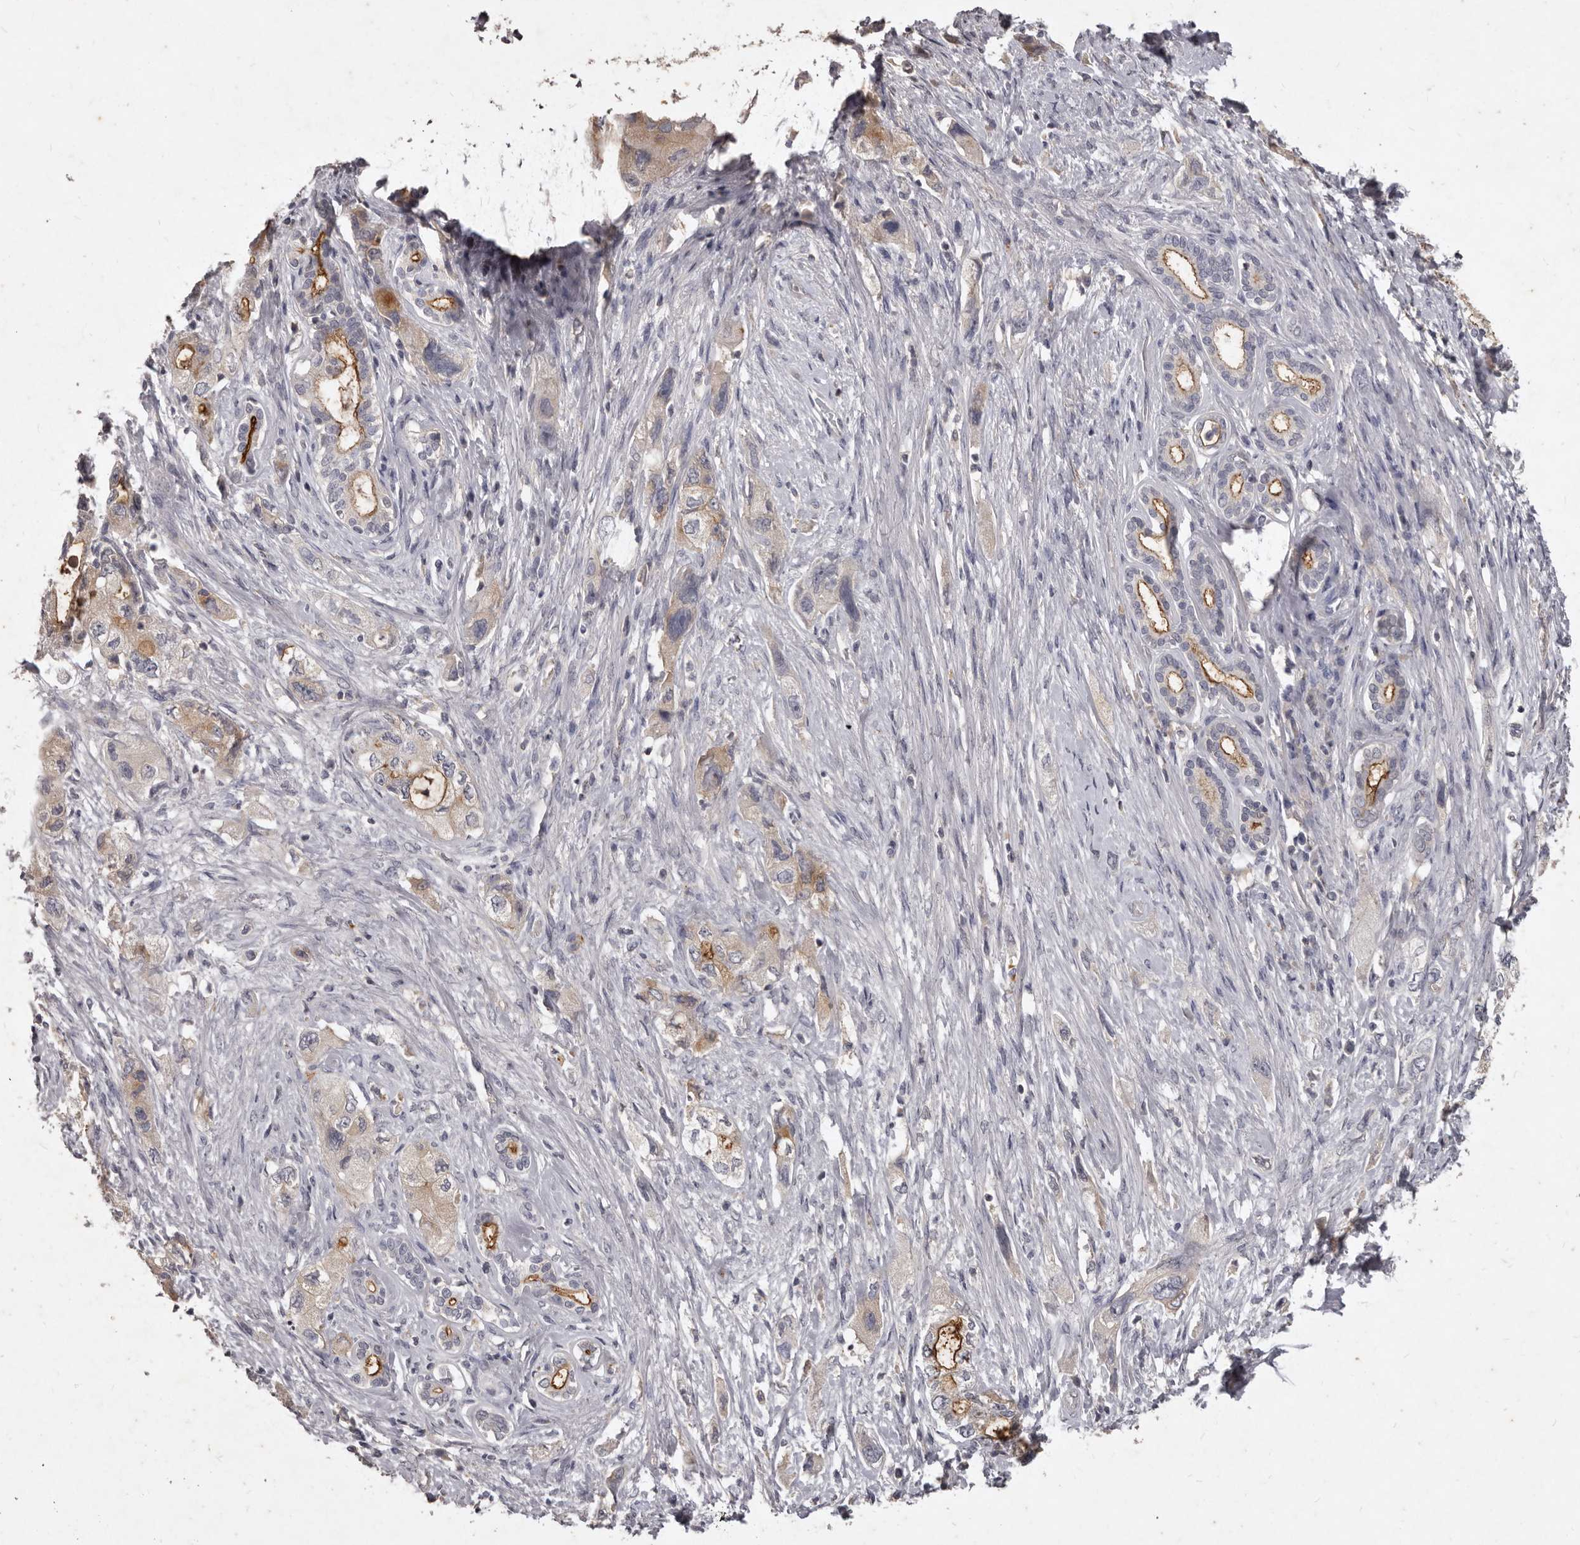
{"staining": {"intensity": "moderate", "quantity": "<25%", "location": "cytoplasmic/membranous"}, "tissue": "pancreatic cancer", "cell_type": "Tumor cells", "image_type": "cancer", "snomed": [{"axis": "morphology", "description": "Adenocarcinoma, NOS"}, {"axis": "topography", "description": "Pancreas"}], "caption": "Human pancreatic cancer stained for a protein (brown) demonstrates moderate cytoplasmic/membranous positive expression in approximately <25% of tumor cells.", "gene": "GPRC5C", "patient": {"sex": "female", "age": 73}}